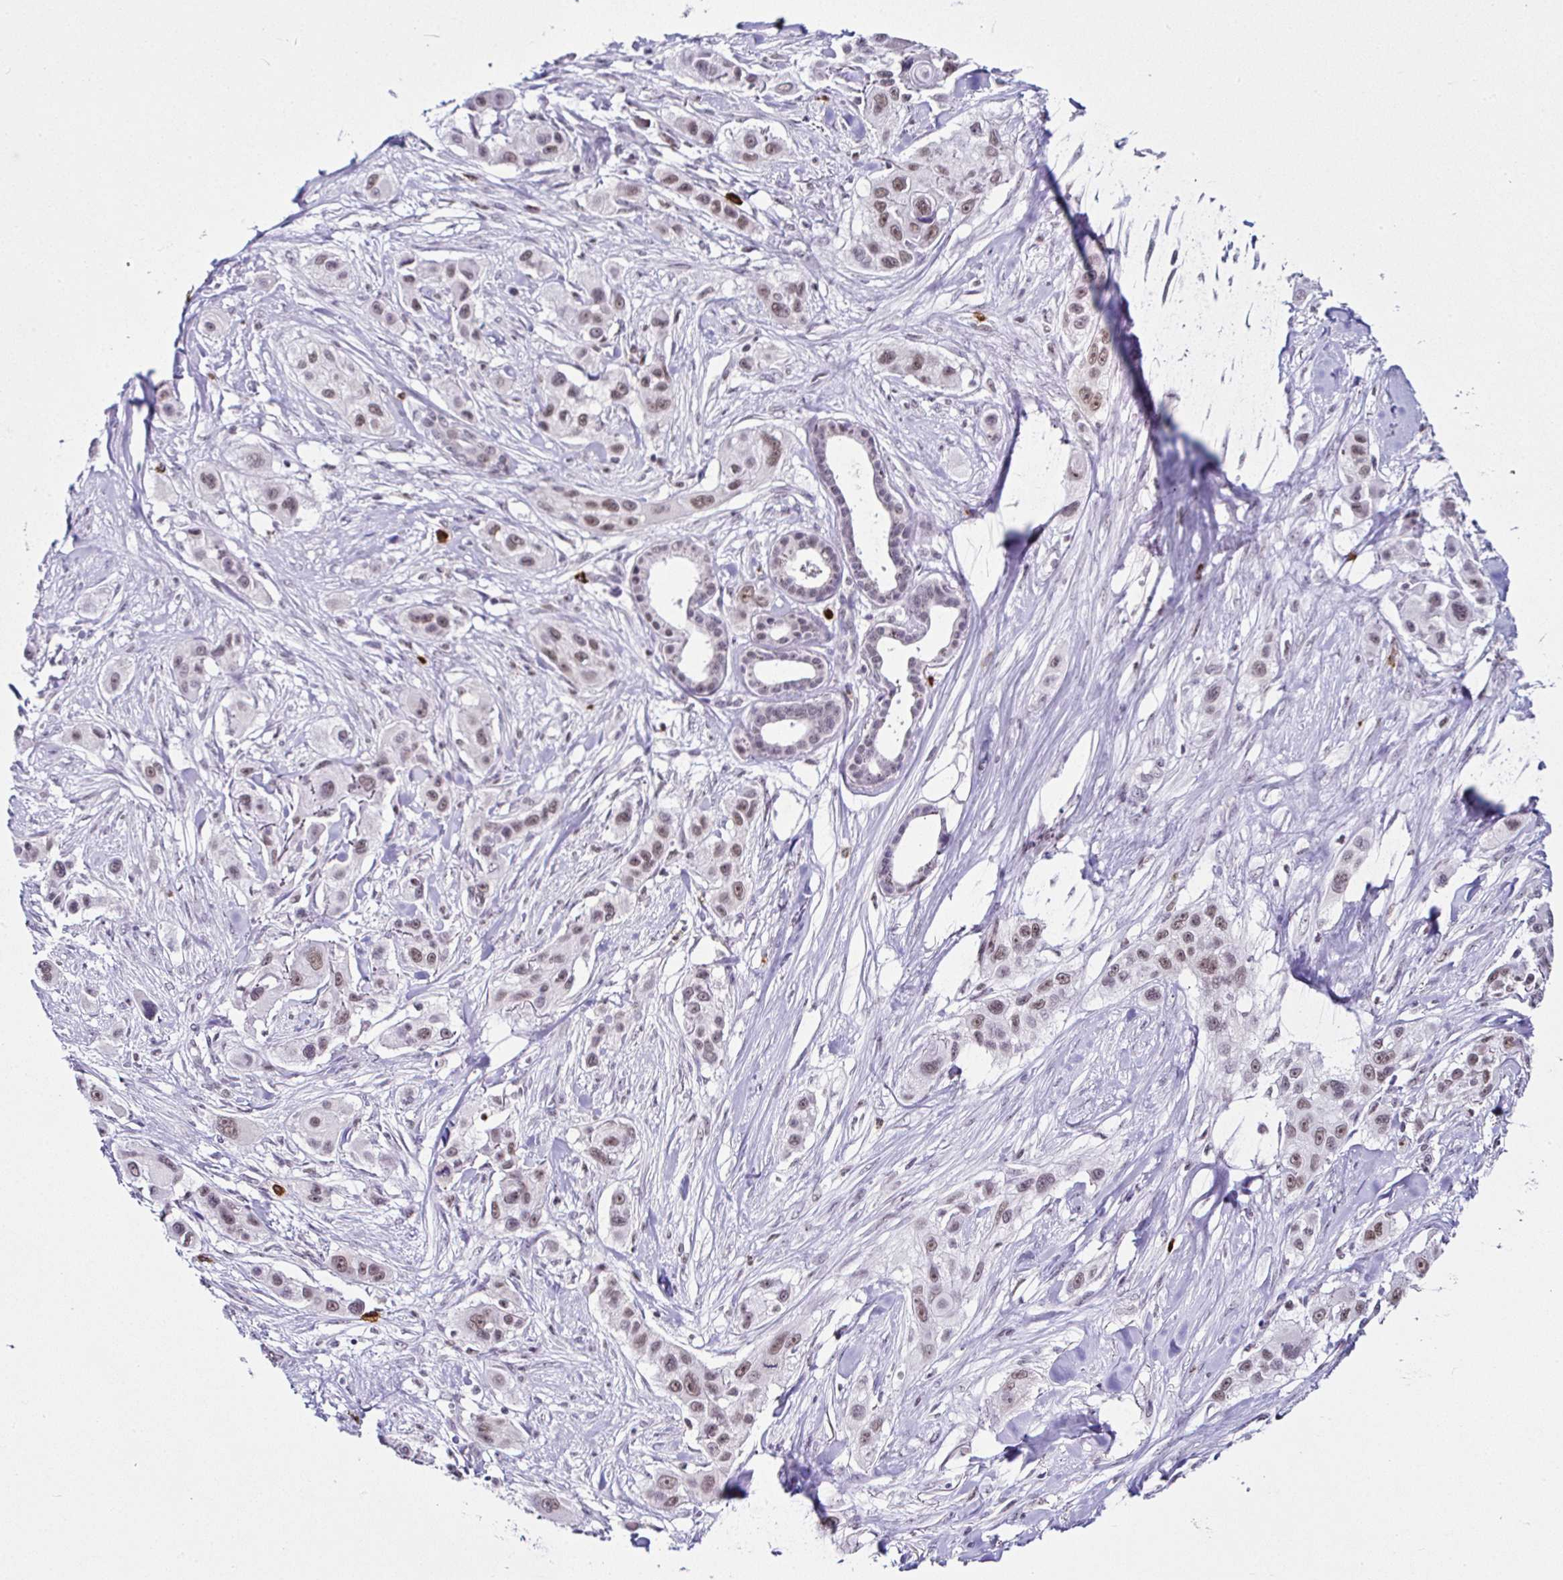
{"staining": {"intensity": "moderate", "quantity": ">75%", "location": "nuclear"}, "tissue": "skin cancer", "cell_type": "Tumor cells", "image_type": "cancer", "snomed": [{"axis": "morphology", "description": "Squamous cell carcinoma, NOS"}, {"axis": "topography", "description": "Skin"}], "caption": "This image demonstrates immunohistochemistry staining of skin squamous cell carcinoma, with medium moderate nuclear positivity in about >75% of tumor cells.", "gene": "PTPN2", "patient": {"sex": "male", "age": 63}}